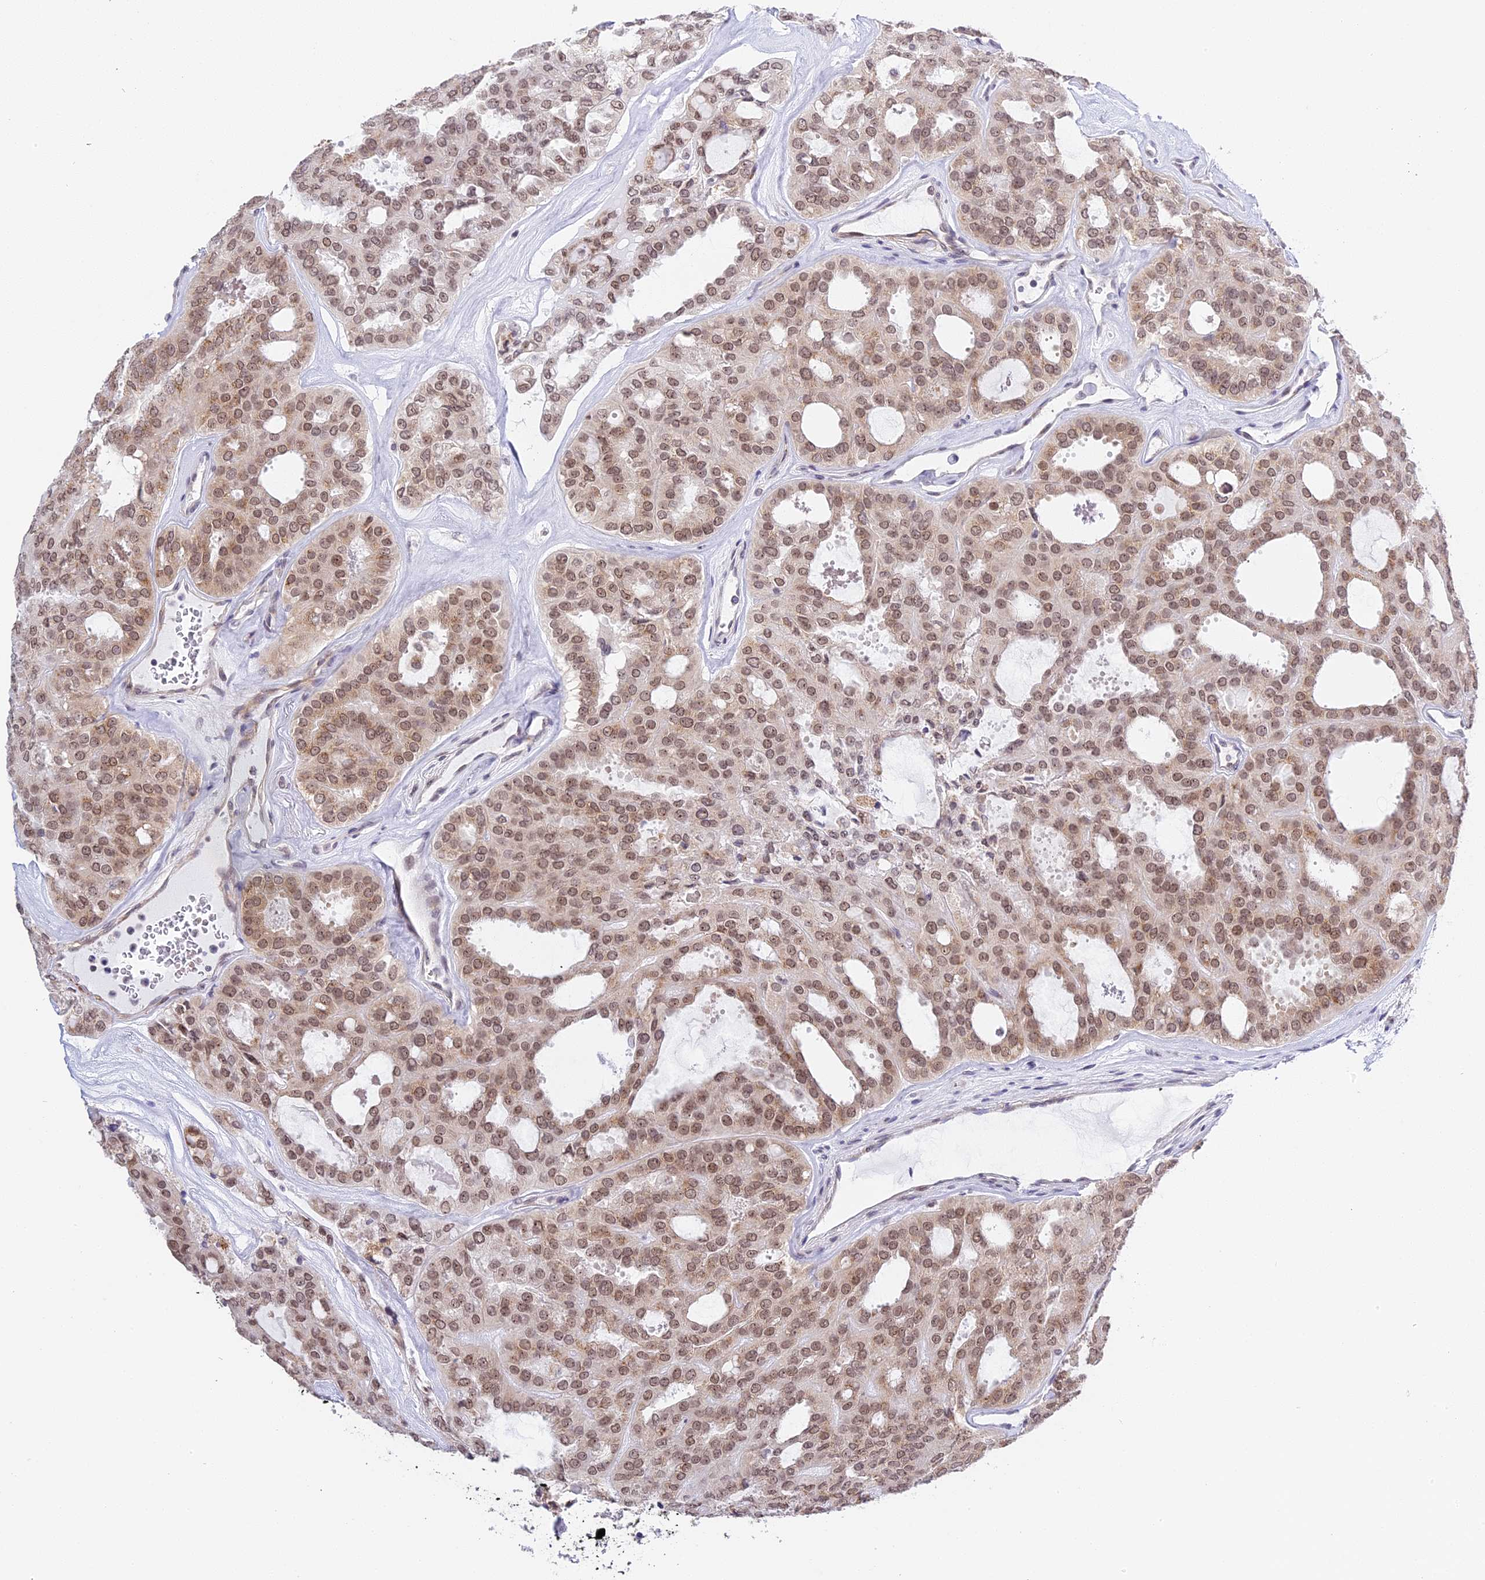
{"staining": {"intensity": "moderate", "quantity": ">75%", "location": "nuclear"}, "tissue": "thyroid cancer", "cell_type": "Tumor cells", "image_type": "cancer", "snomed": [{"axis": "morphology", "description": "Follicular adenoma carcinoma, NOS"}, {"axis": "topography", "description": "Thyroid gland"}], "caption": "A brown stain highlights moderate nuclear expression of a protein in follicular adenoma carcinoma (thyroid) tumor cells. The protein is stained brown, and the nuclei are stained in blue (DAB IHC with brightfield microscopy, high magnification).", "gene": "HEATR5B", "patient": {"sex": "male", "age": 75}}